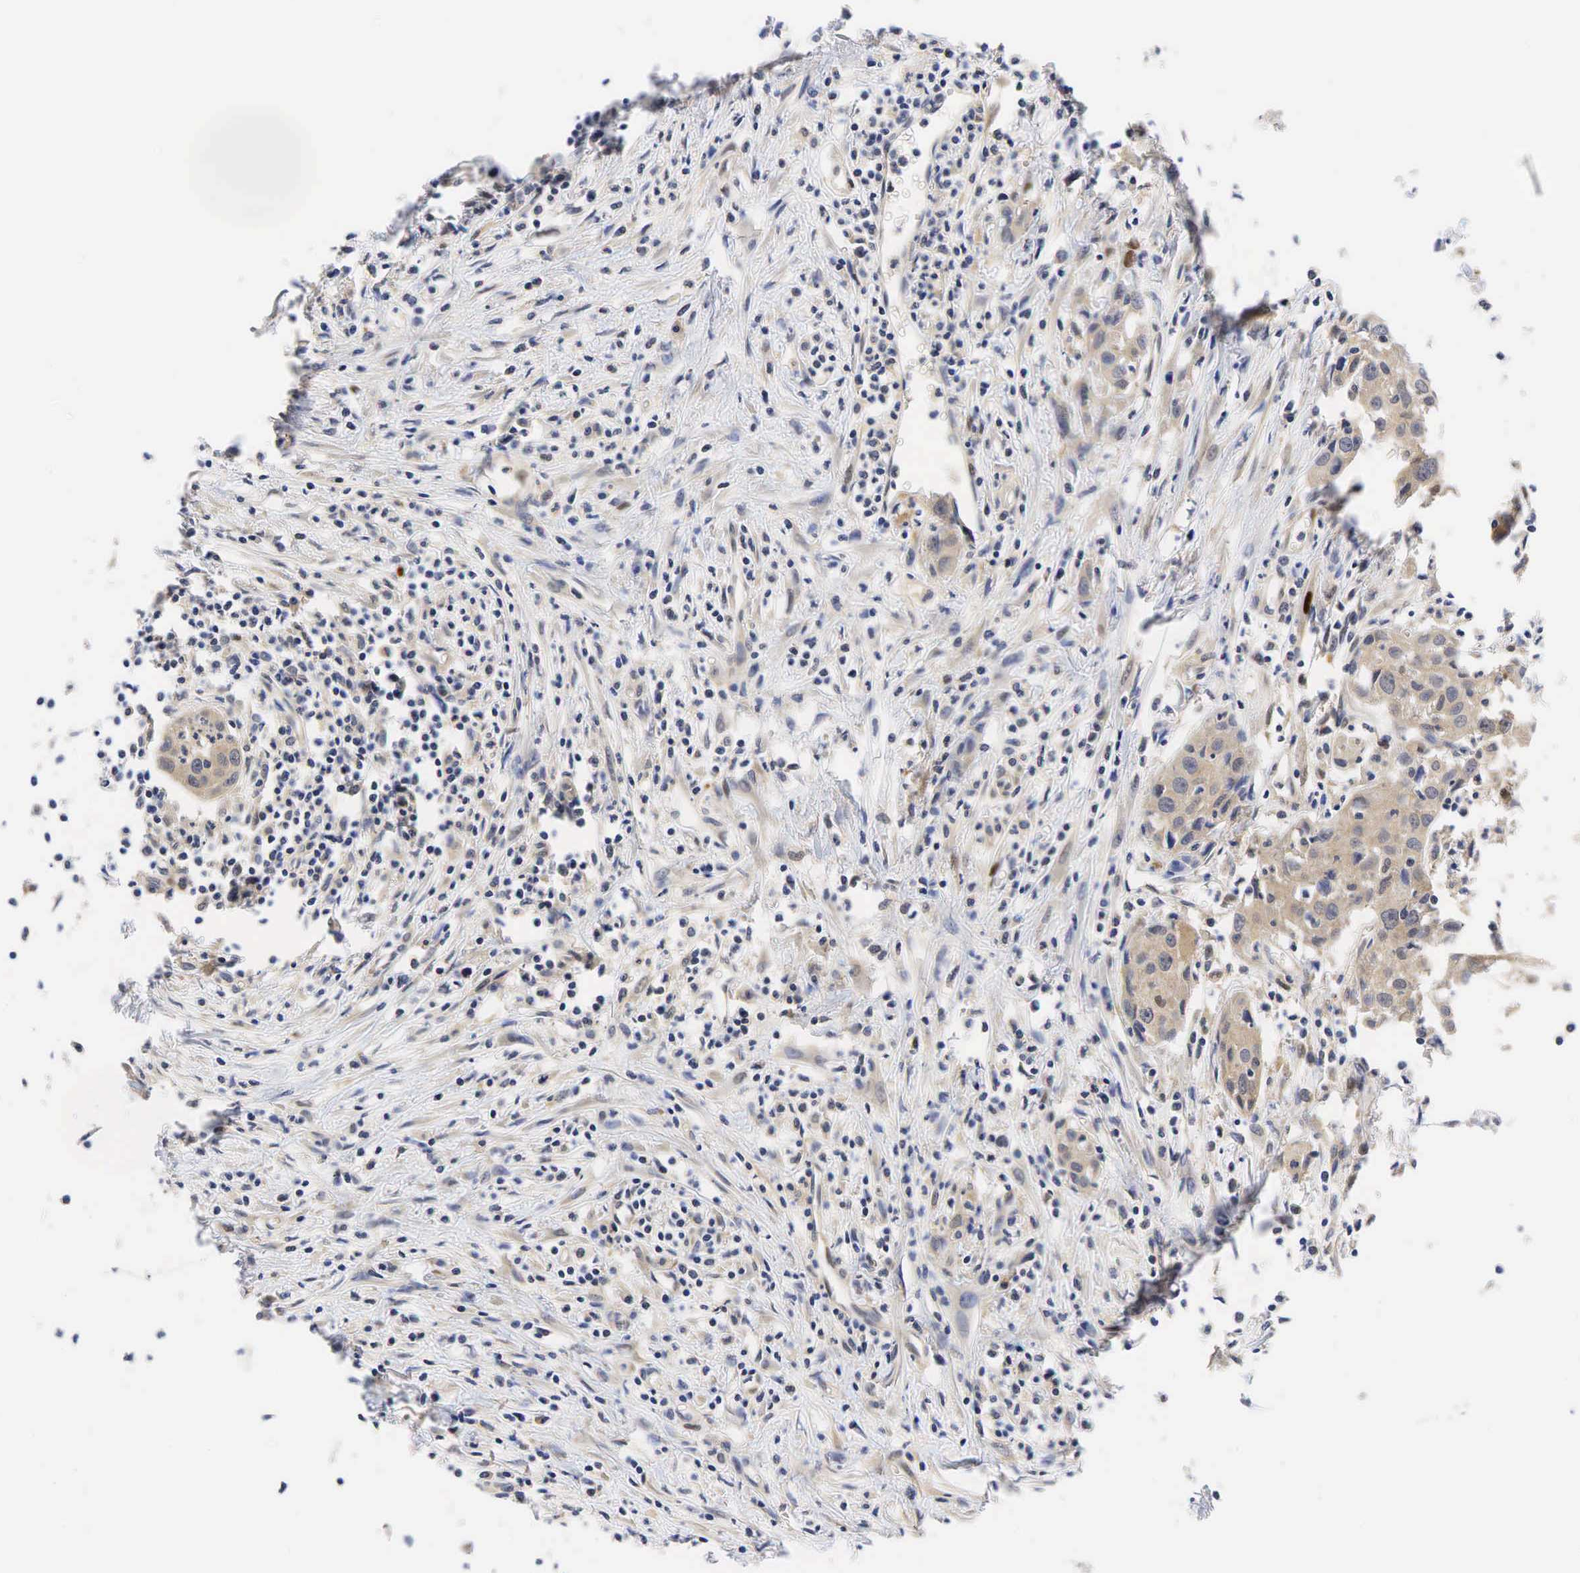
{"staining": {"intensity": "weak", "quantity": "25%-75%", "location": "cytoplasmic/membranous"}, "tissue": "urothelial cancer", "cell_type": "Tumor cells", "image_type": "cancer", "snomed": [{"axis": "morphology", "description": "Urothelial carcinoma, High grade"}, {"axis": "topography", "description": "Urinary bladder"}], "caption": "About 25%-75% of tumor cells in human urothelial cancer exhibit weak cytoplasmic/membranous protein expression as visualized by brown immunohistochemical staining.", "gene": "CCND1", "patient": {"sex": "male", "age": 66}}